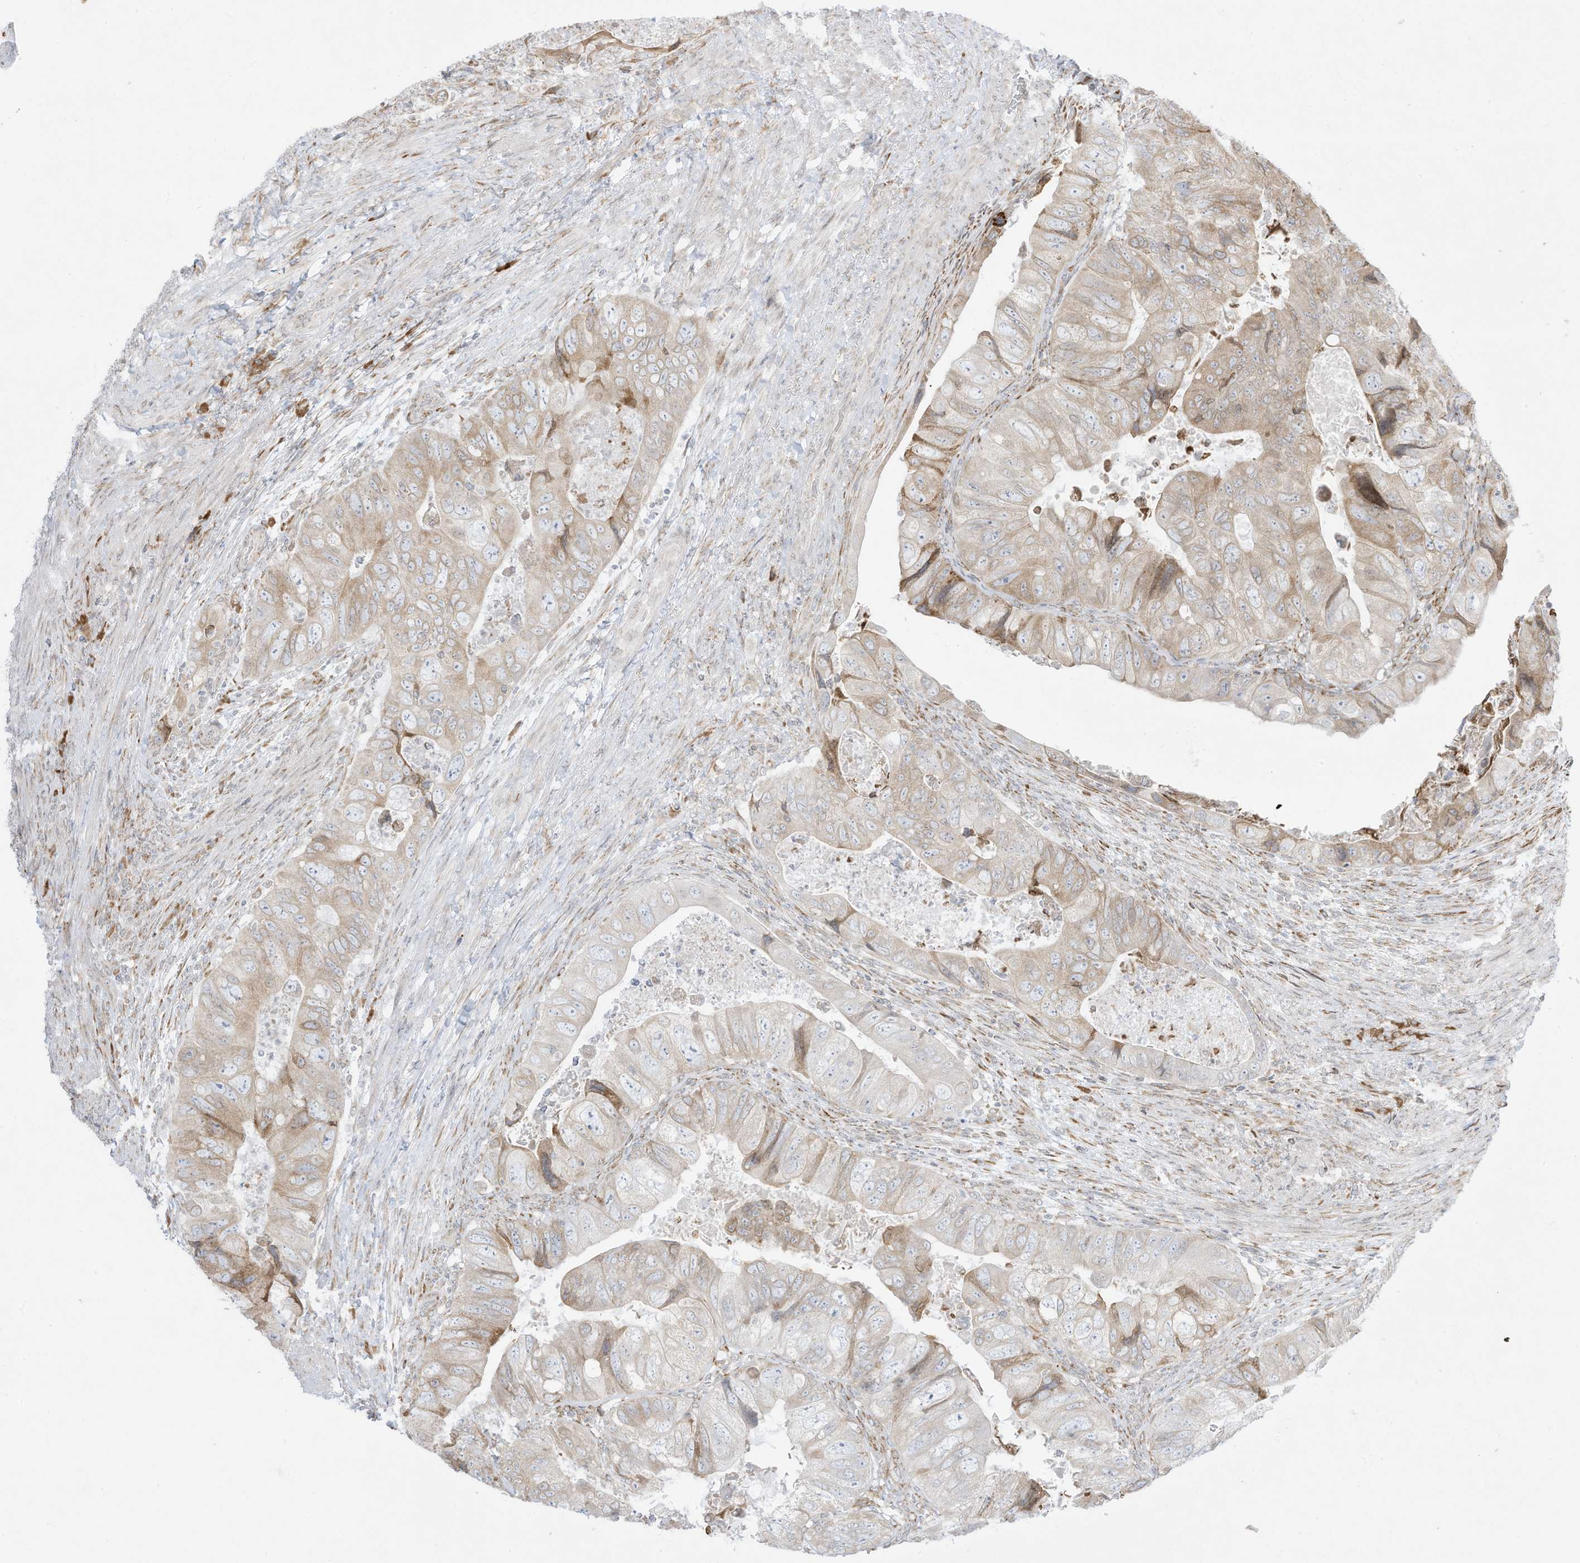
{"staining": {"intensity": "weak", "quantity": "<25%", "location": "cytoplasmic/membranous"}, "tissue": "colorectal cancer", "cell_type": "Tumor cells", "image_type": "cancer", "snomed": [{"axis": "morphology", "description": "Adenocarcinoma, NOS"}, {"axis": "topography", "description": "Rectum"}], "caption": "This is an IHC histopathology image of human colorectal cancer. There is no staining in tumor cells.", "gene": "PTK6", "patient": {"sex": "male", "age": 63}}